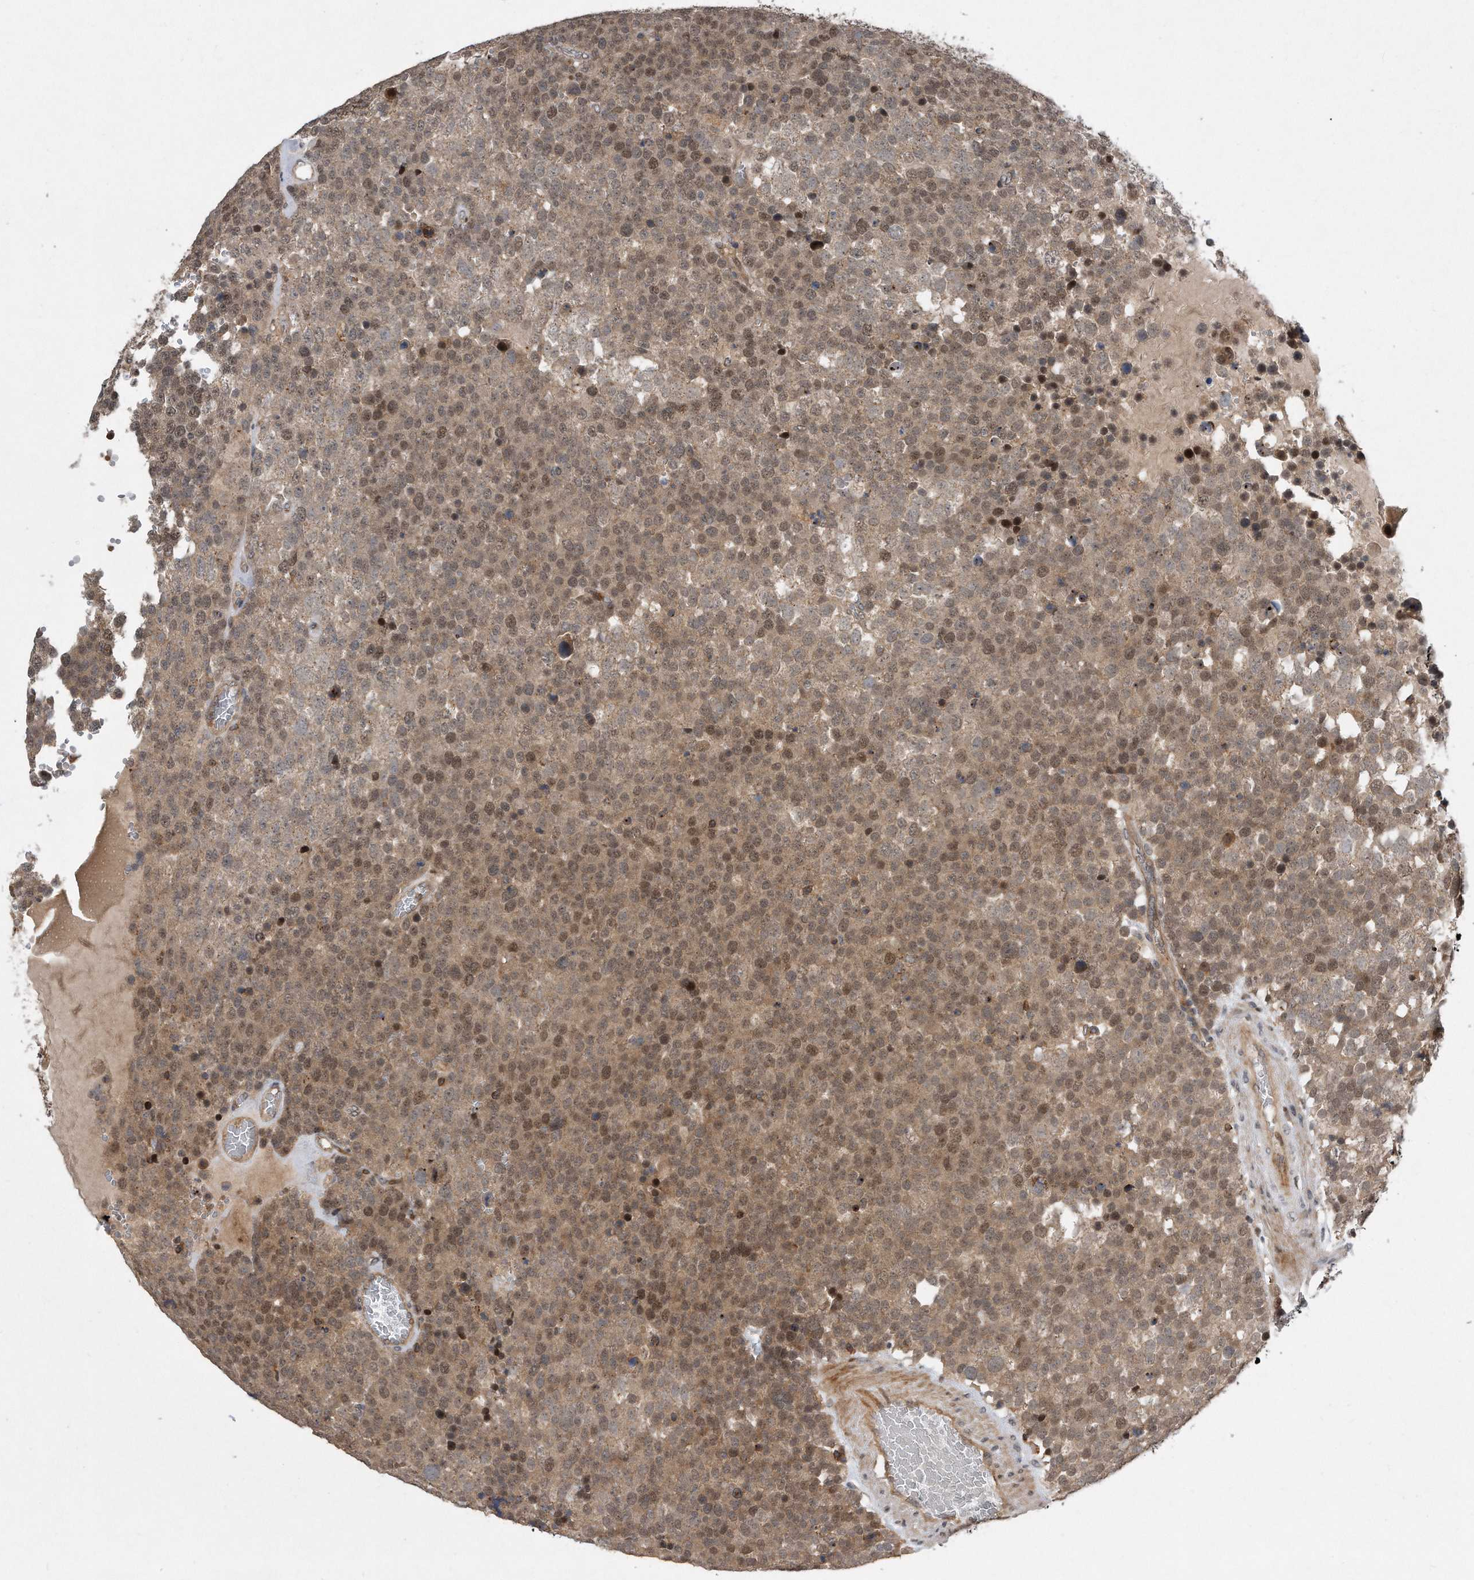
{"staining": {"intensity": "moderate", "quantity": ">75%", "location": "cytoplasmic/membranous,nuclear"}, "tissue": "testis cancer", "cell_type": "Tumor cells", "image_type": "cancer", "snomed": [{"axis": "morphology", "description": "Seminoma, NOS"}, {"axis": "topography", "description": "Testis"}], "caption": "This micrograph demonstrates testis seminoma stained with immunohistochemistry (IHC) to label a protein in brown. The cytoplasmic/membranous and nuclear of tumor cells show moderate positivity for the protein. Nuclei are counter-stained blue.", "gene": "PGBD2", "patient": {"sex": "male", "age": 71}}